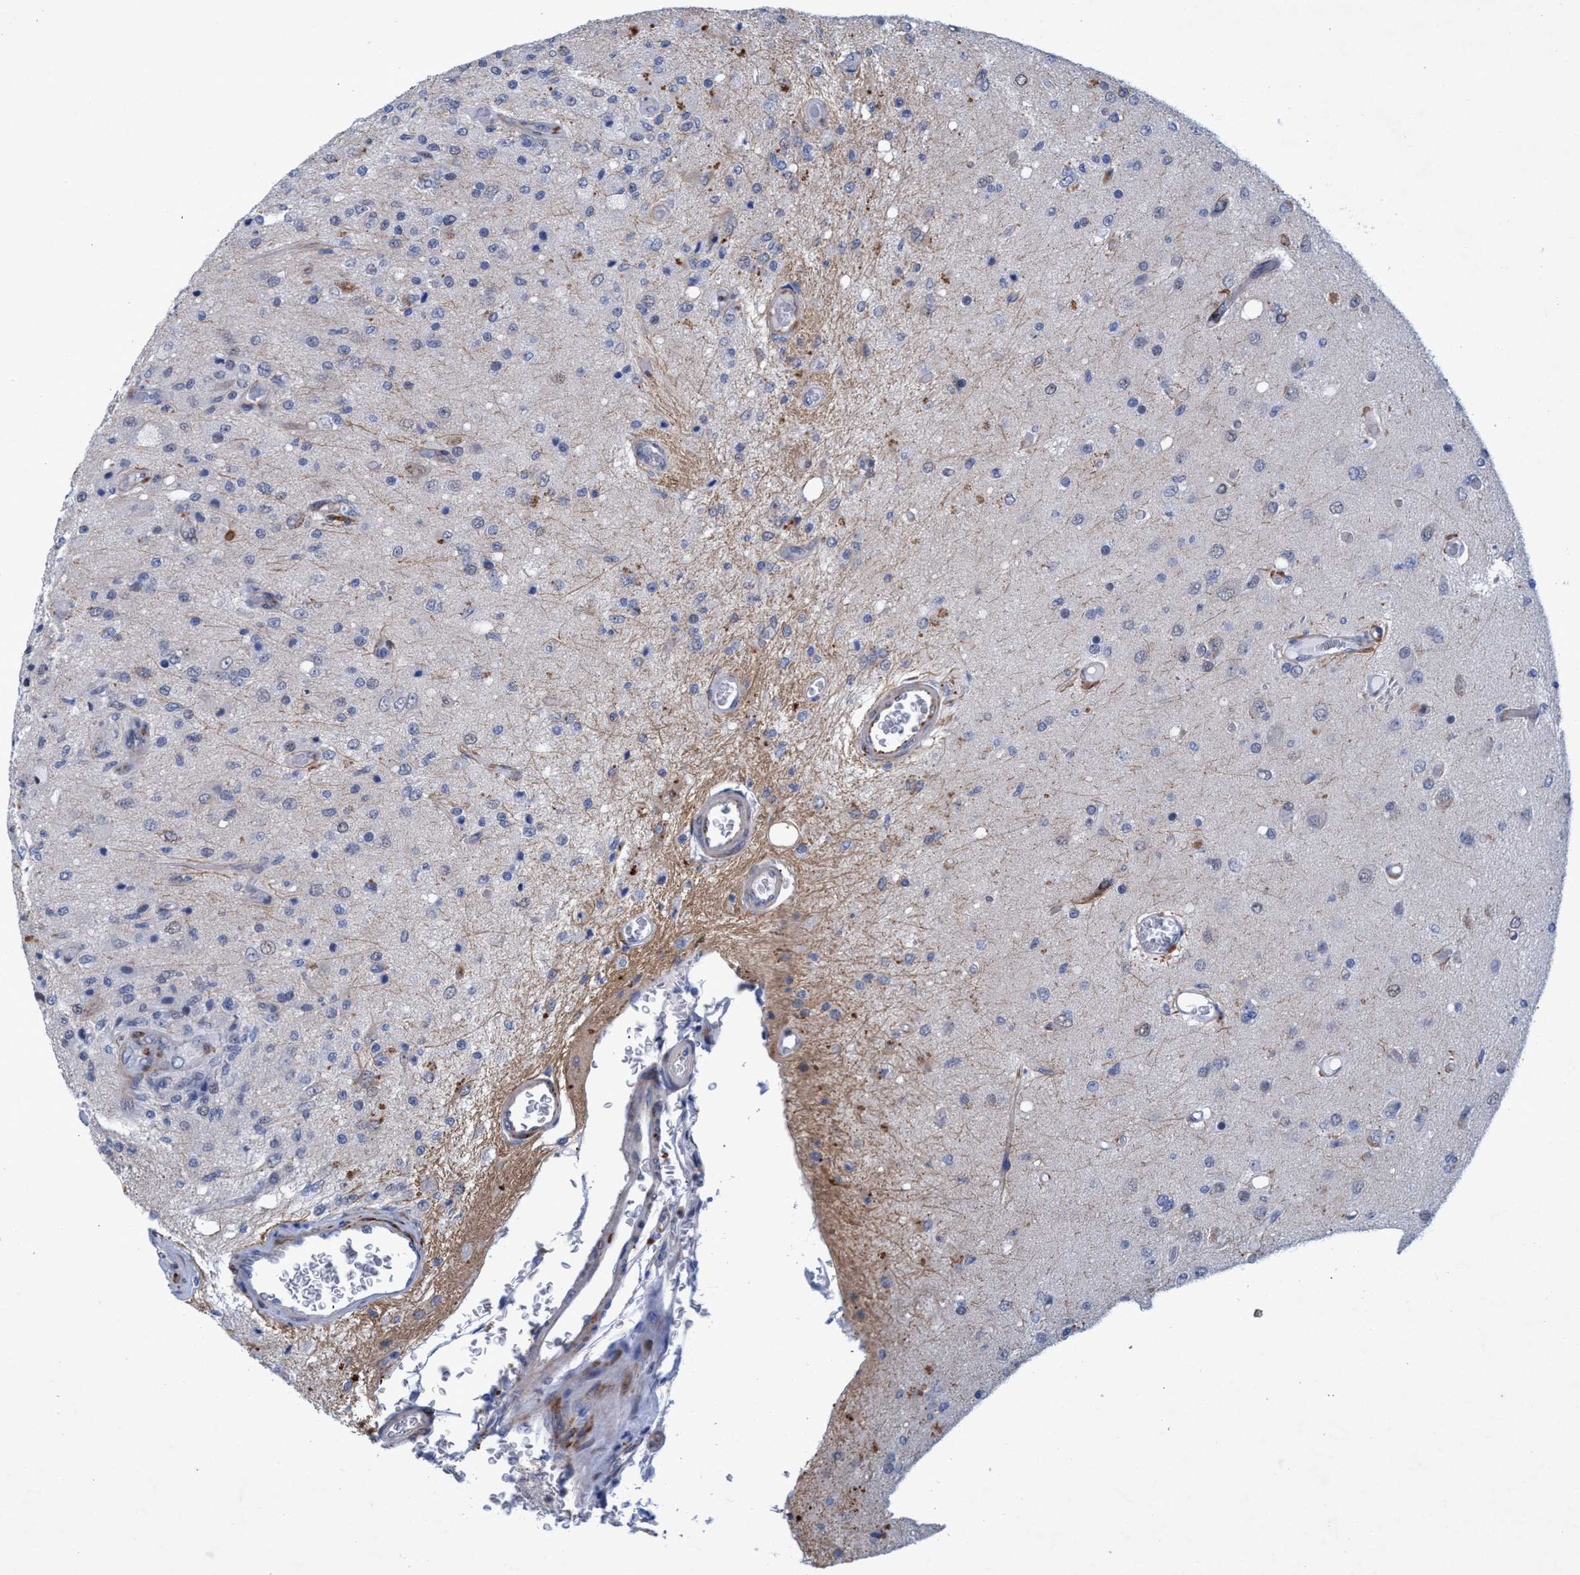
{"staining": {"intensity": "weak", "quantity": "<25%", "location": "cytoplasmic/membranous"}, "tissue": "glioma", "cell_type": "Tumor cells", "image_type": "cancer", "snomed": [{"axis": "morphology", "description": "Normal tissue, NOS"}, {"axis": "morphology", "description": "Glioma, malignant, High grade"}, {"axis": "topography", "description": "Cerebral cortex"}], "caption": "Micrograph shows no significant protein expression in tumor cells of glioma.", "gene": "SLC43A2", "patient": {"sex": "male", "age": 77}}